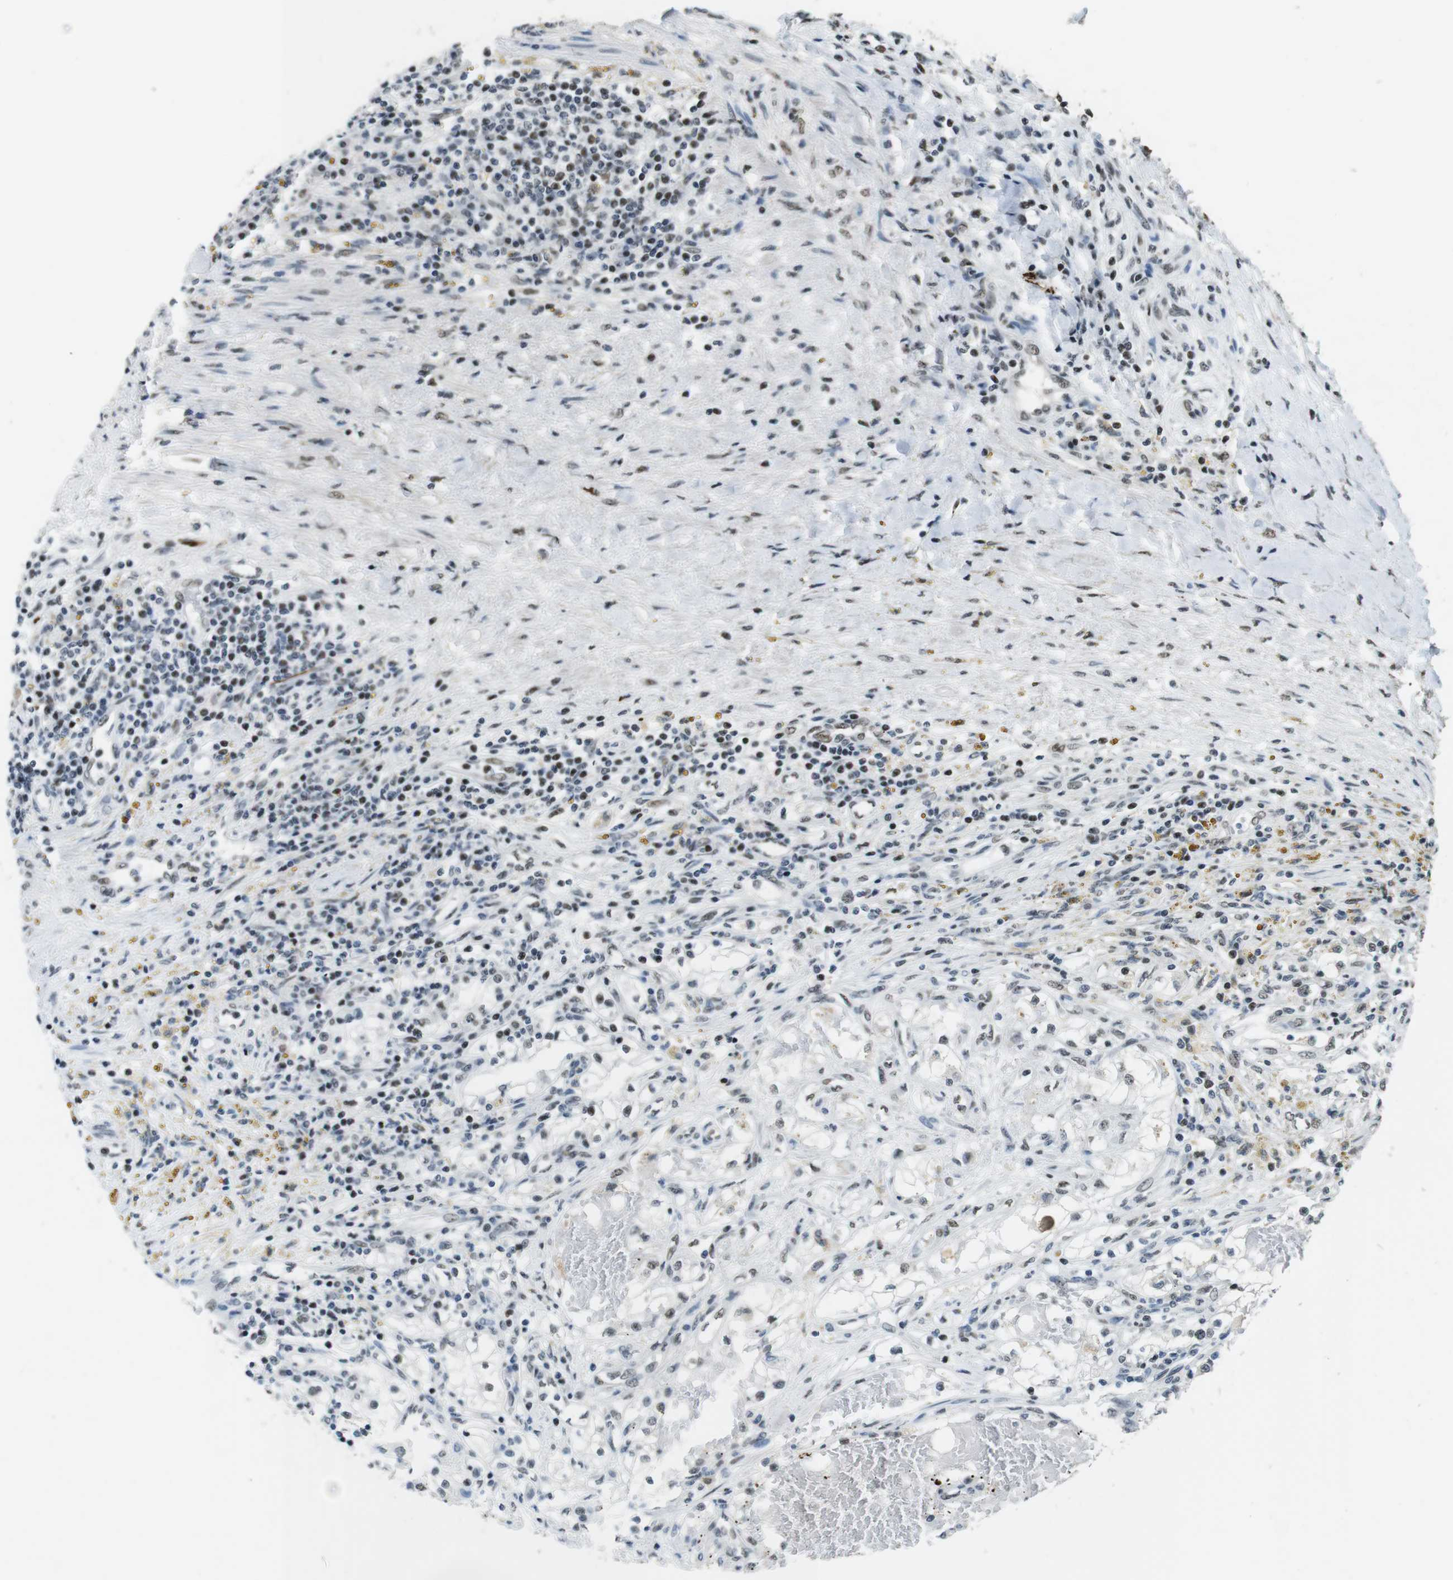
{"staining": {"intensity": "weak", "quantity": ">75%", "location": "nuclear"}, "tissue": "renal cancer", "cell_type": "Tumor cells", "image_type": "cancer", "snomed": [{"axis": "morphology", "description": "Adenocarcinoma, NOS"}, {"axis": "topography", "description": "Kidney"}], "caption": "Immunohistochemical staining of human renal cancer shows low levels of weak nuclear positivity in about >75% of tumor cells.", "gene": "CSNK2B", "patient": {"sex": "male", "age": 68}}